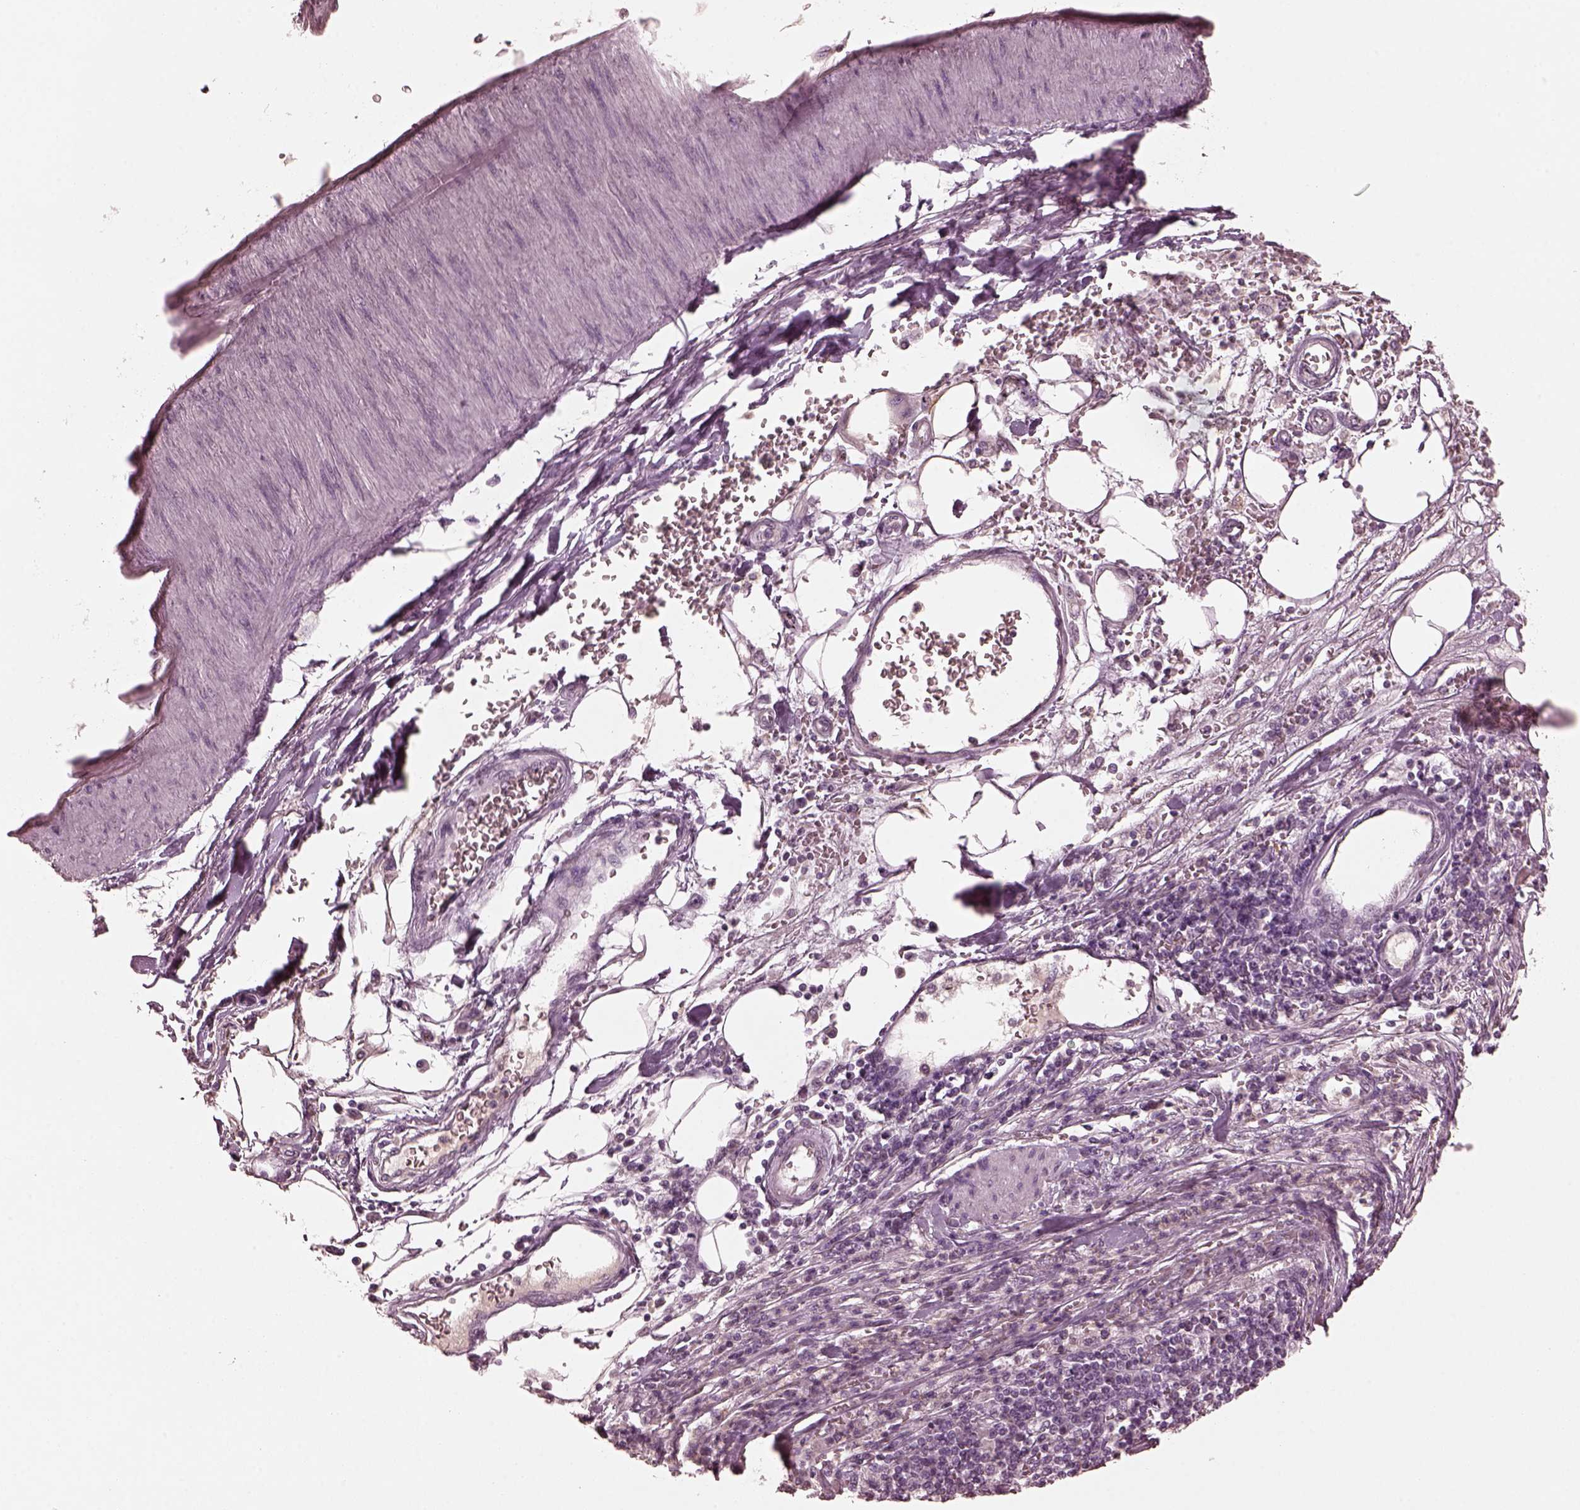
{"staining": {"intensity": "negative", "quantity": "none", "location": "none"}, "tissue": "pancreatic cancer", "cell_type": "Tumor cells", "image_type": "cancer", "snomed": [{"axis": "morphology", "description": "Adenocarcinoma, NOS"}, {"axis": "topography", "description": "Pancreas"}], "caption": "Immunohistochemical staining of adenocarcinoma (pancreatic) demonstrates no significant positivity in tumor cells.", "gene": "KRT79", "patient": {"sex": "female", "age": 61}}